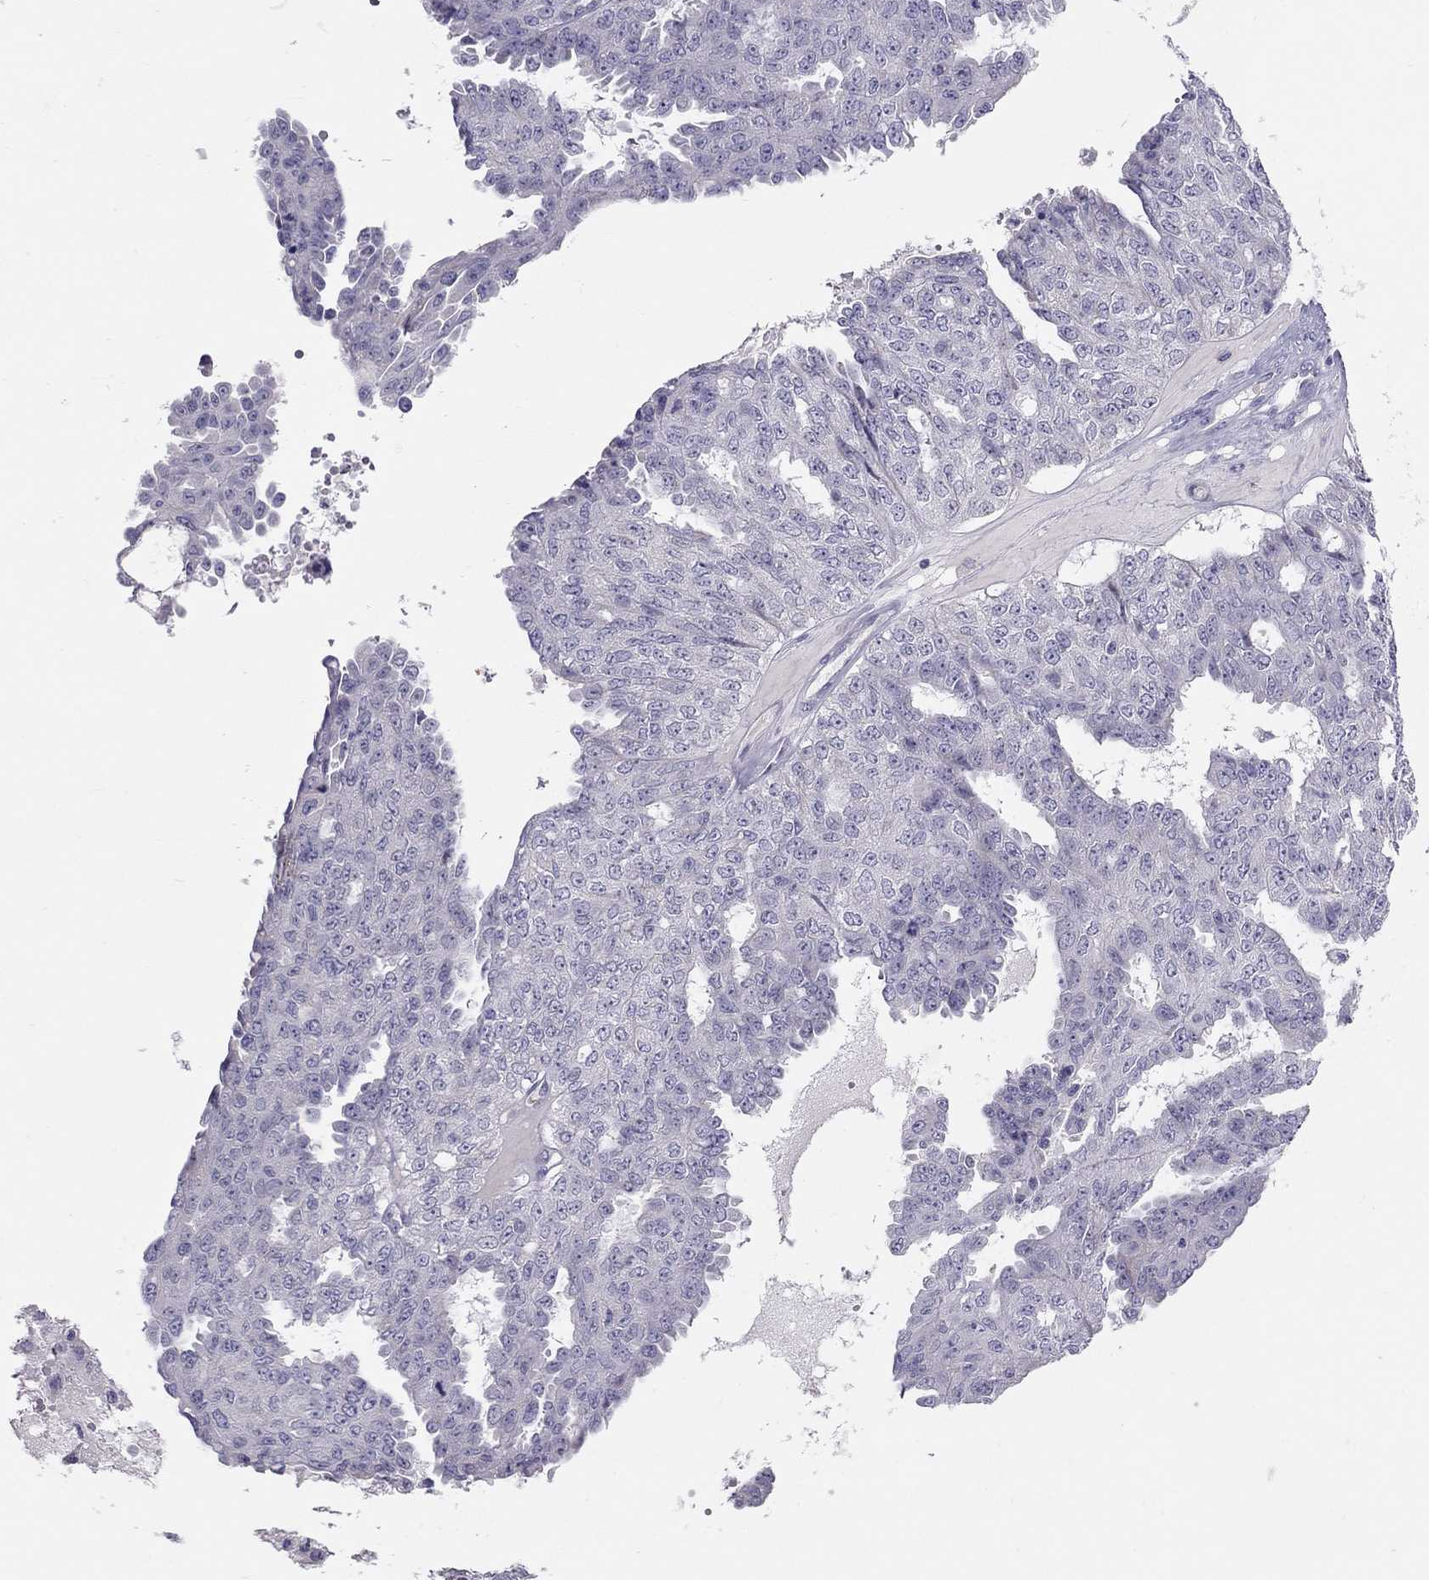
{"staining": {"intensity": "negative", "quantity": "none", "location": "none"}, "tissue": "ovarian cancer", "cell_type": "Tumor cells", "image_type": "cancer", "snomed": [{"axis": "morphology", "description": "Cystadenocarcinoma, serous, NOS"}, {"axis": "topography", "description": "Ovary"}], "caption": "IHC histopathology image of human ovarian cancer stained for a protein (brown), which displays no staining in tumor cells. The staining was performed using DAB (3,3'-diaminobenzidine) to visualize the protein expression in brown, while the nuclei were stained in blue with hematoxylin (Magnification: 20x).", "gene": "FRMD1", "patient": {"sex": "female", "age": 71}}